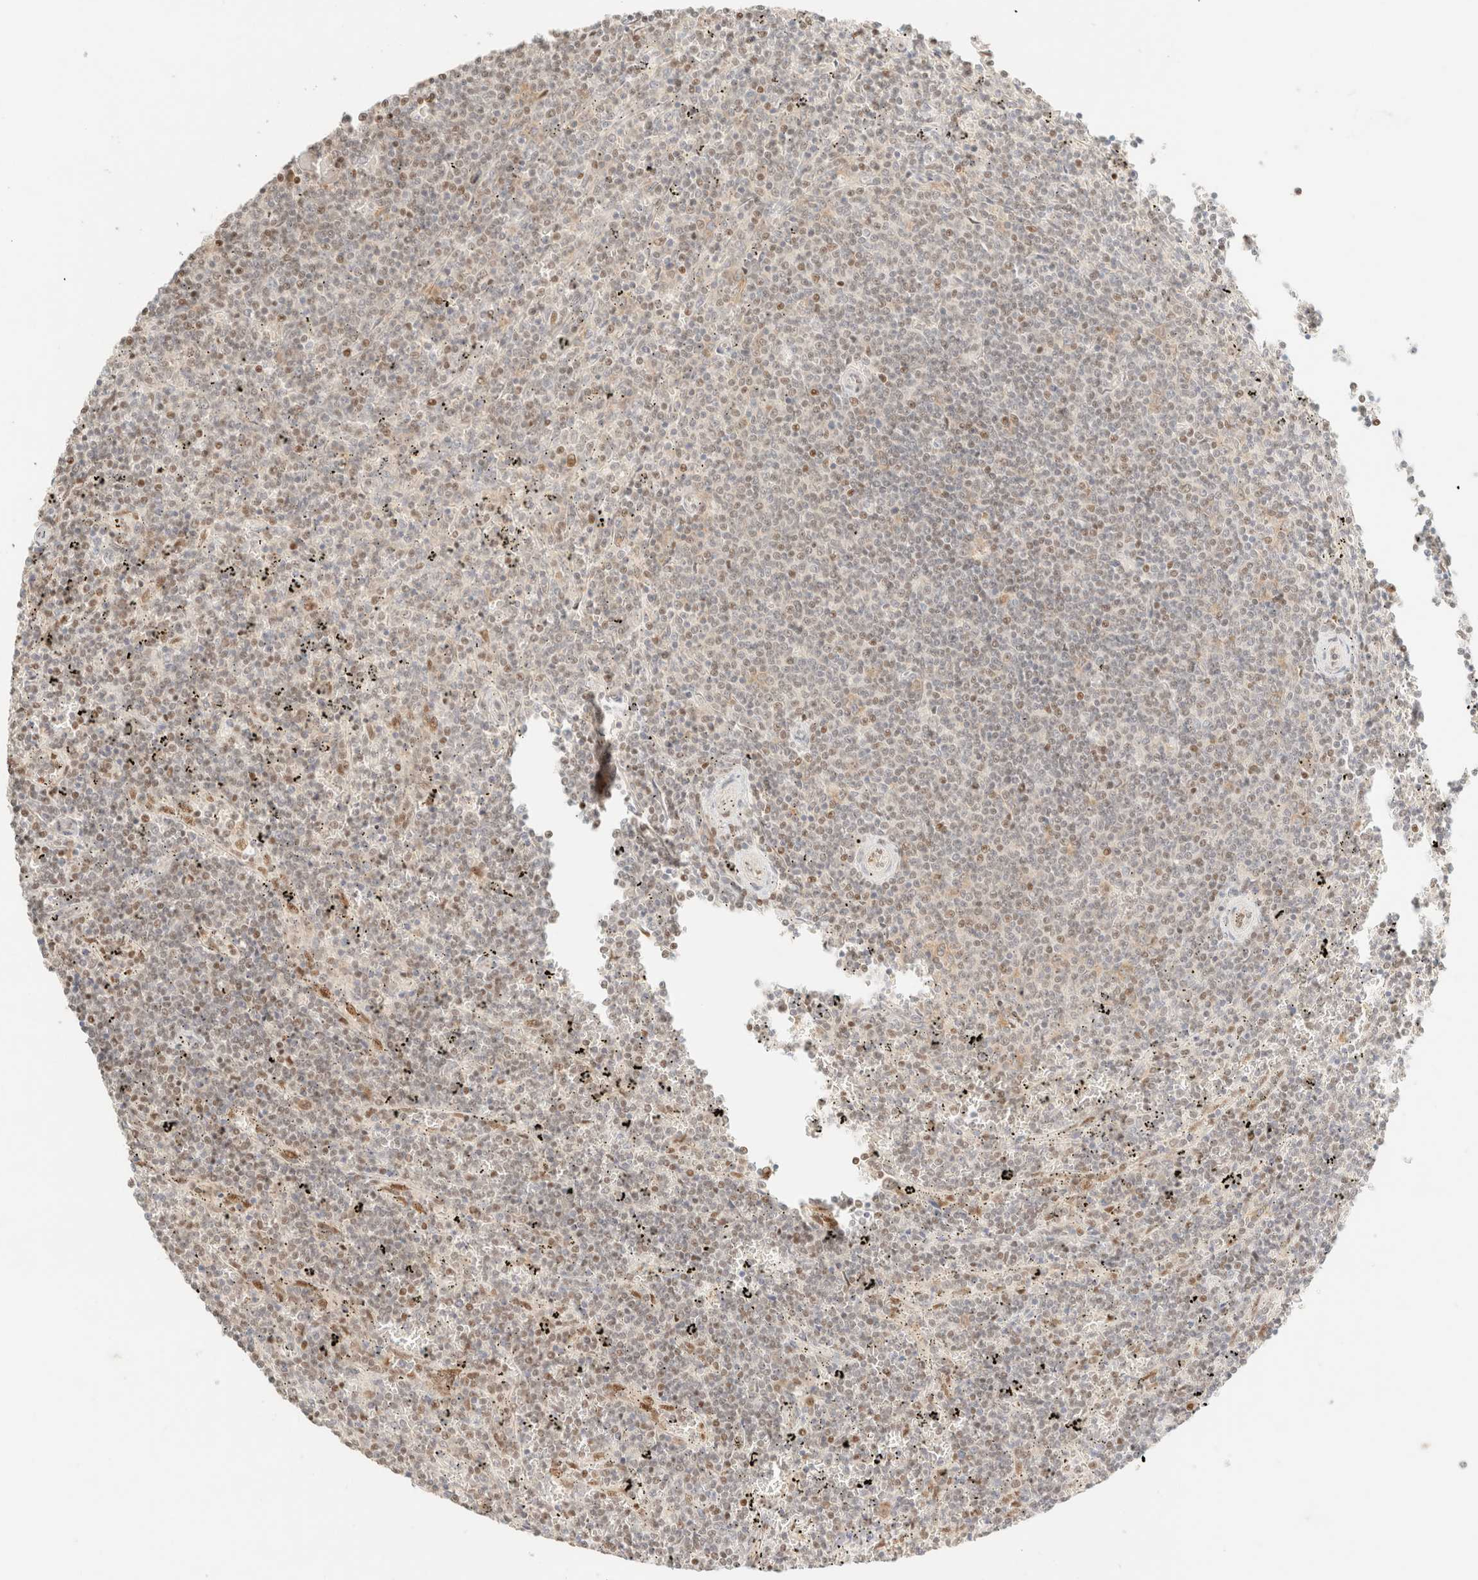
{"staining": {"intensity": "weak", "quantity": "<25%", "location": "nuclear"}, "tissue": "lymphoma", "cell_type": "Tumor cells", "image_type": "cancer", "snomed": [{"axis": "morphology", "description": "Malignant lymphoma, non-Hodgkin's type, Low grade"}, {"axis": "topography", "description": "Spleen"}], "caption": "Immunohistochemical staining of malignant lymphoma, non-Hodgkin's type (low-grade) displays no significant expression in tumor cells.", "gene": "TSR1", "patient": {"sex": "female", "age": 50}}